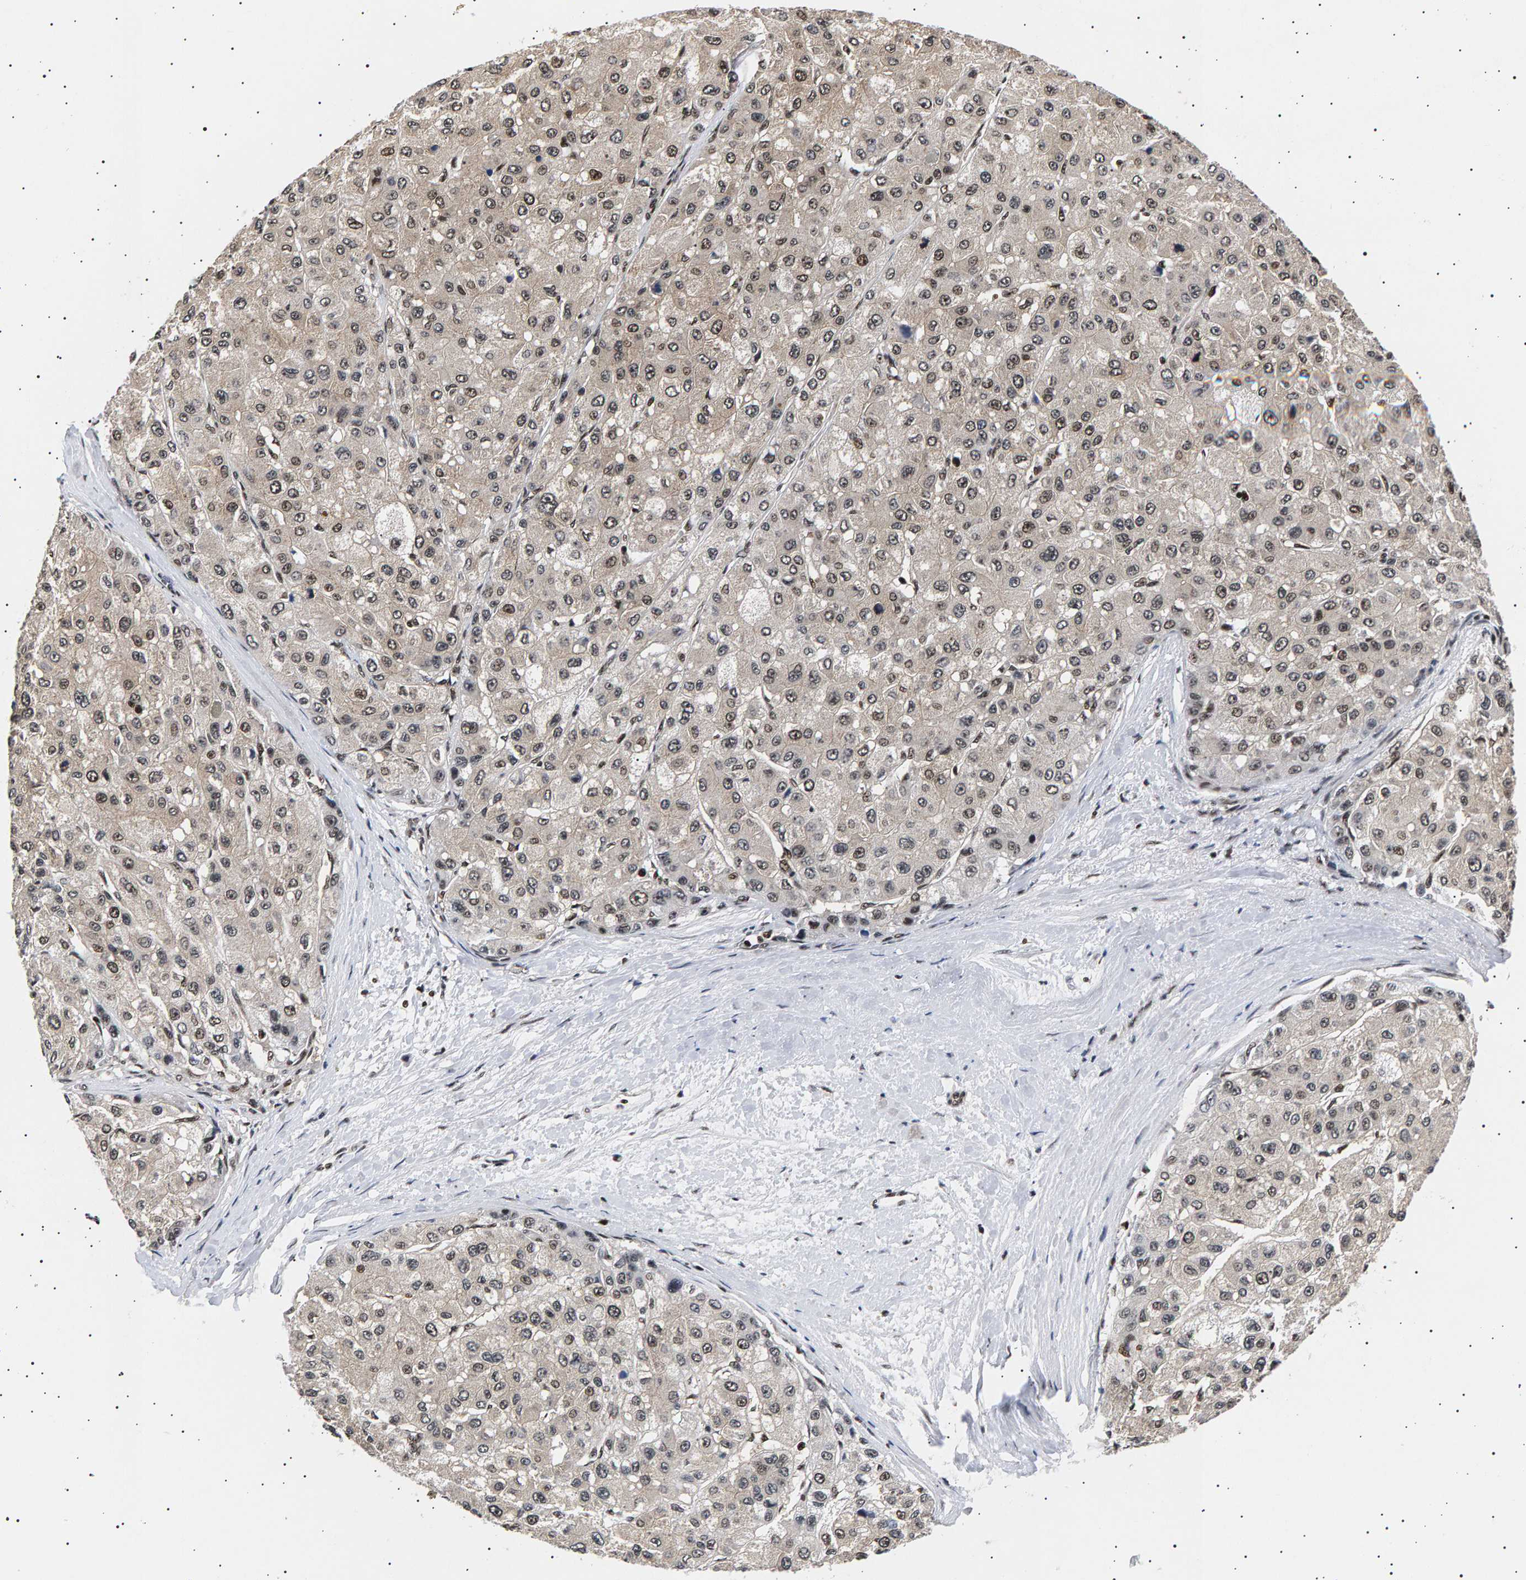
{"staining": {"intensity": "moderate", "quantity": "25%-75%", "location": "nuclear"}, "tissue": "liver cancer", "cell_type": "Tumor cells", "image_type": "cancer", "snomed": [{"axis": "morphology", "description": "Carcinoma, Hepatocellular, NOS"}, {"axis": "topography", "description": "Liver"}], "caption": "Protein staining of liver cancer tissue reveals moderate nuclear expression in about 25%-75% of tumor cells. Nuclei are stained in blue.", "gene": "ANKRD40", "patient": {"sex": "male", "age": 80}}